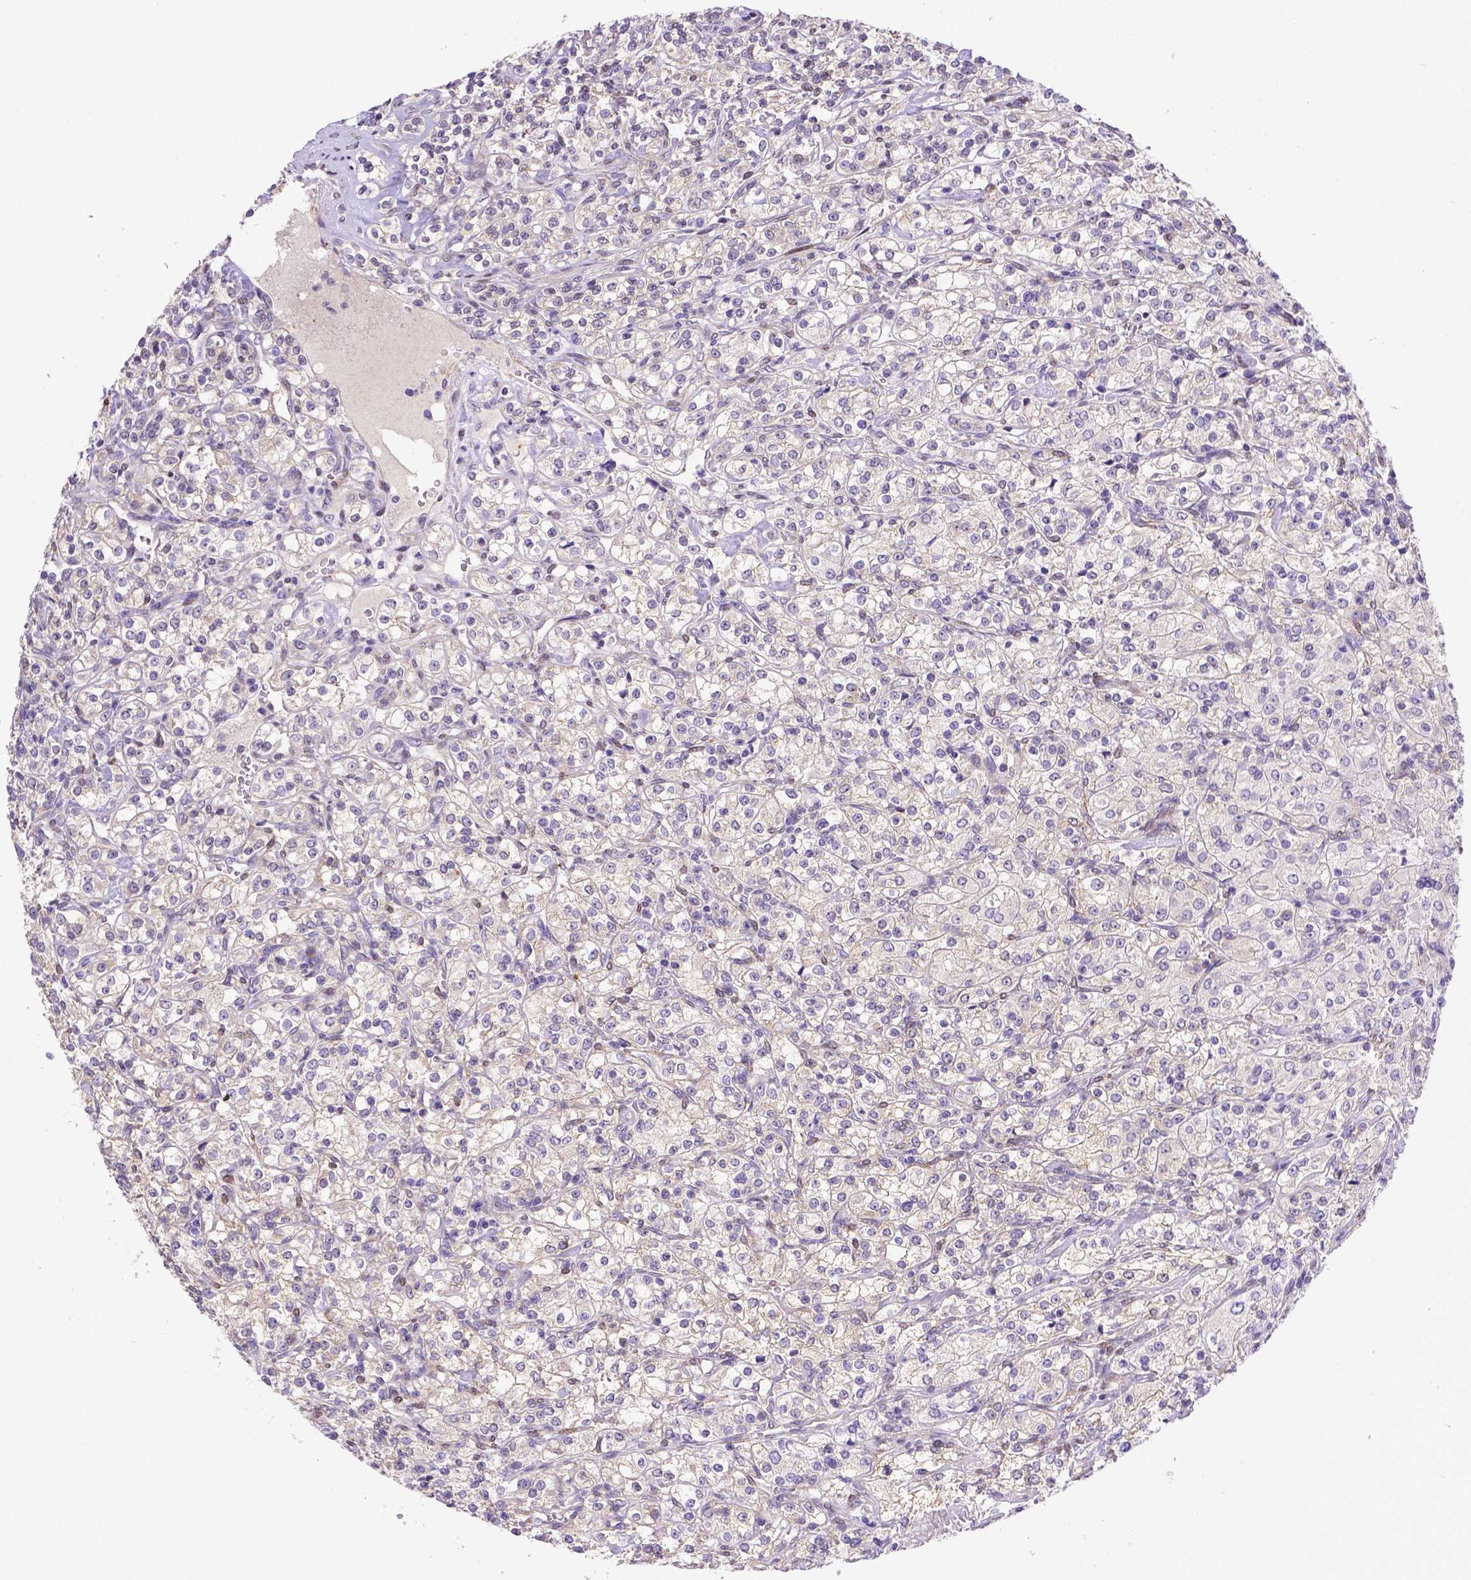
{"staining": {"intensity": "negative", "quantity": "none", "location": "none"}, "tissue": "renal cancer", "cell_type": "Tumor cells", "image_type": "cancer", "snomed": [{"axis": "morphology", "description": "Adenocarcinoma, NOS"}, {"axis": "topography", "description": "Kidney"}], "caption": "This is a micrograph of IHC staining of adenocarcinoma (renal), which shows no staining in tumor cells. (Brightfield microscopy of DAB (3,3'-diaminobenzidine) IHC at high magnification).", "gene": "BTN1A1", "patient": {"sex": "male", "age": 77}}